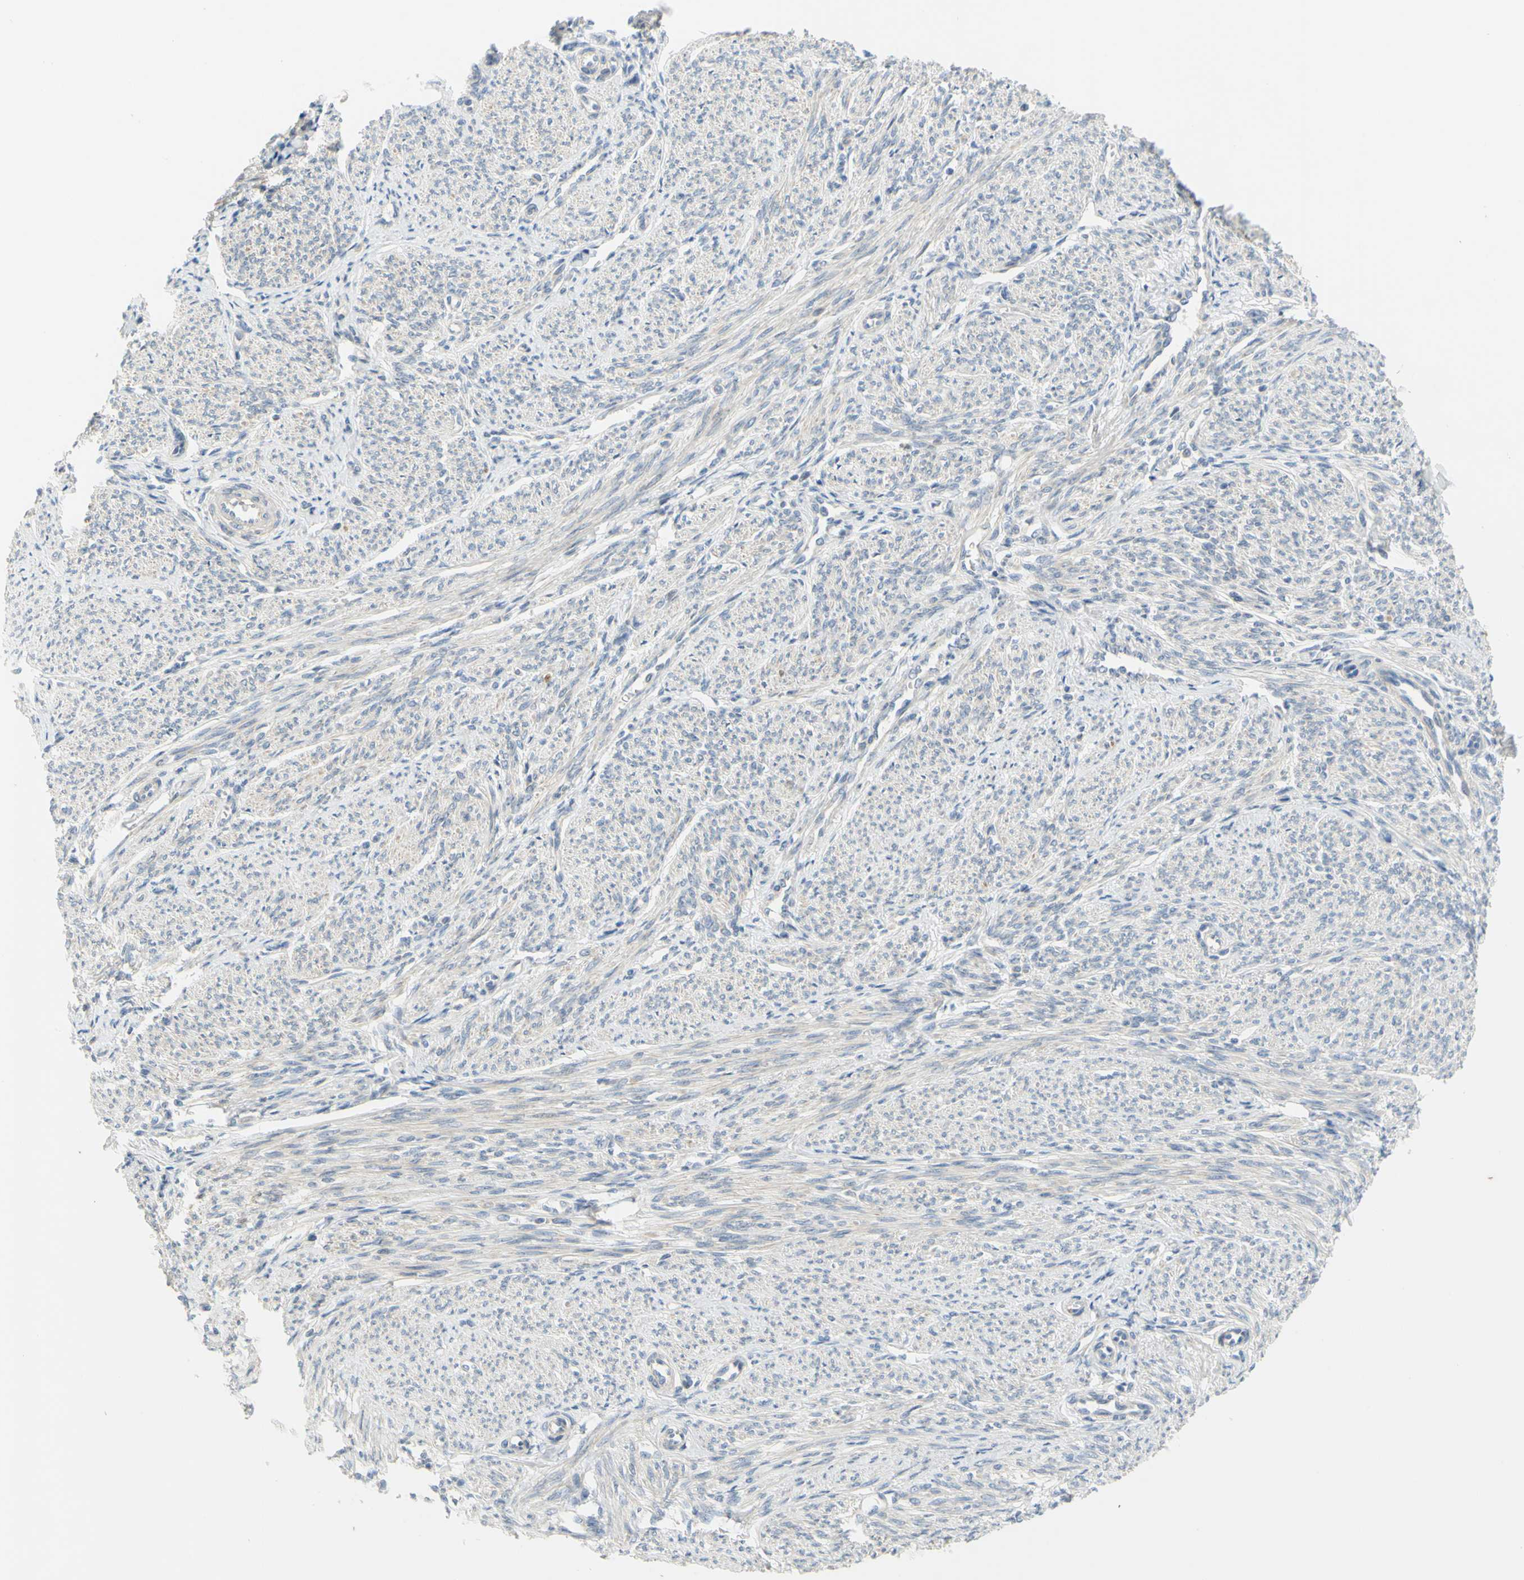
{"staining": {"intensity": "weak", "quantity": "<25%", "location": "cytoplasmic/membranous"}, "tissue": "smooth muscle", "cell_type": "Smooth muscle cells", "image_type": "normal", "snomed": [{"axis": "morphology", "description": "Normal tissue, NOS"}, {"axis": "topography", "description": "Smooth muscle"}], "caption": "IHC of benign smooth muscle shows no staining in smooth muscle cells.", "gene": "CCNB2", "patient": {"sex": "female", "age": 65}}